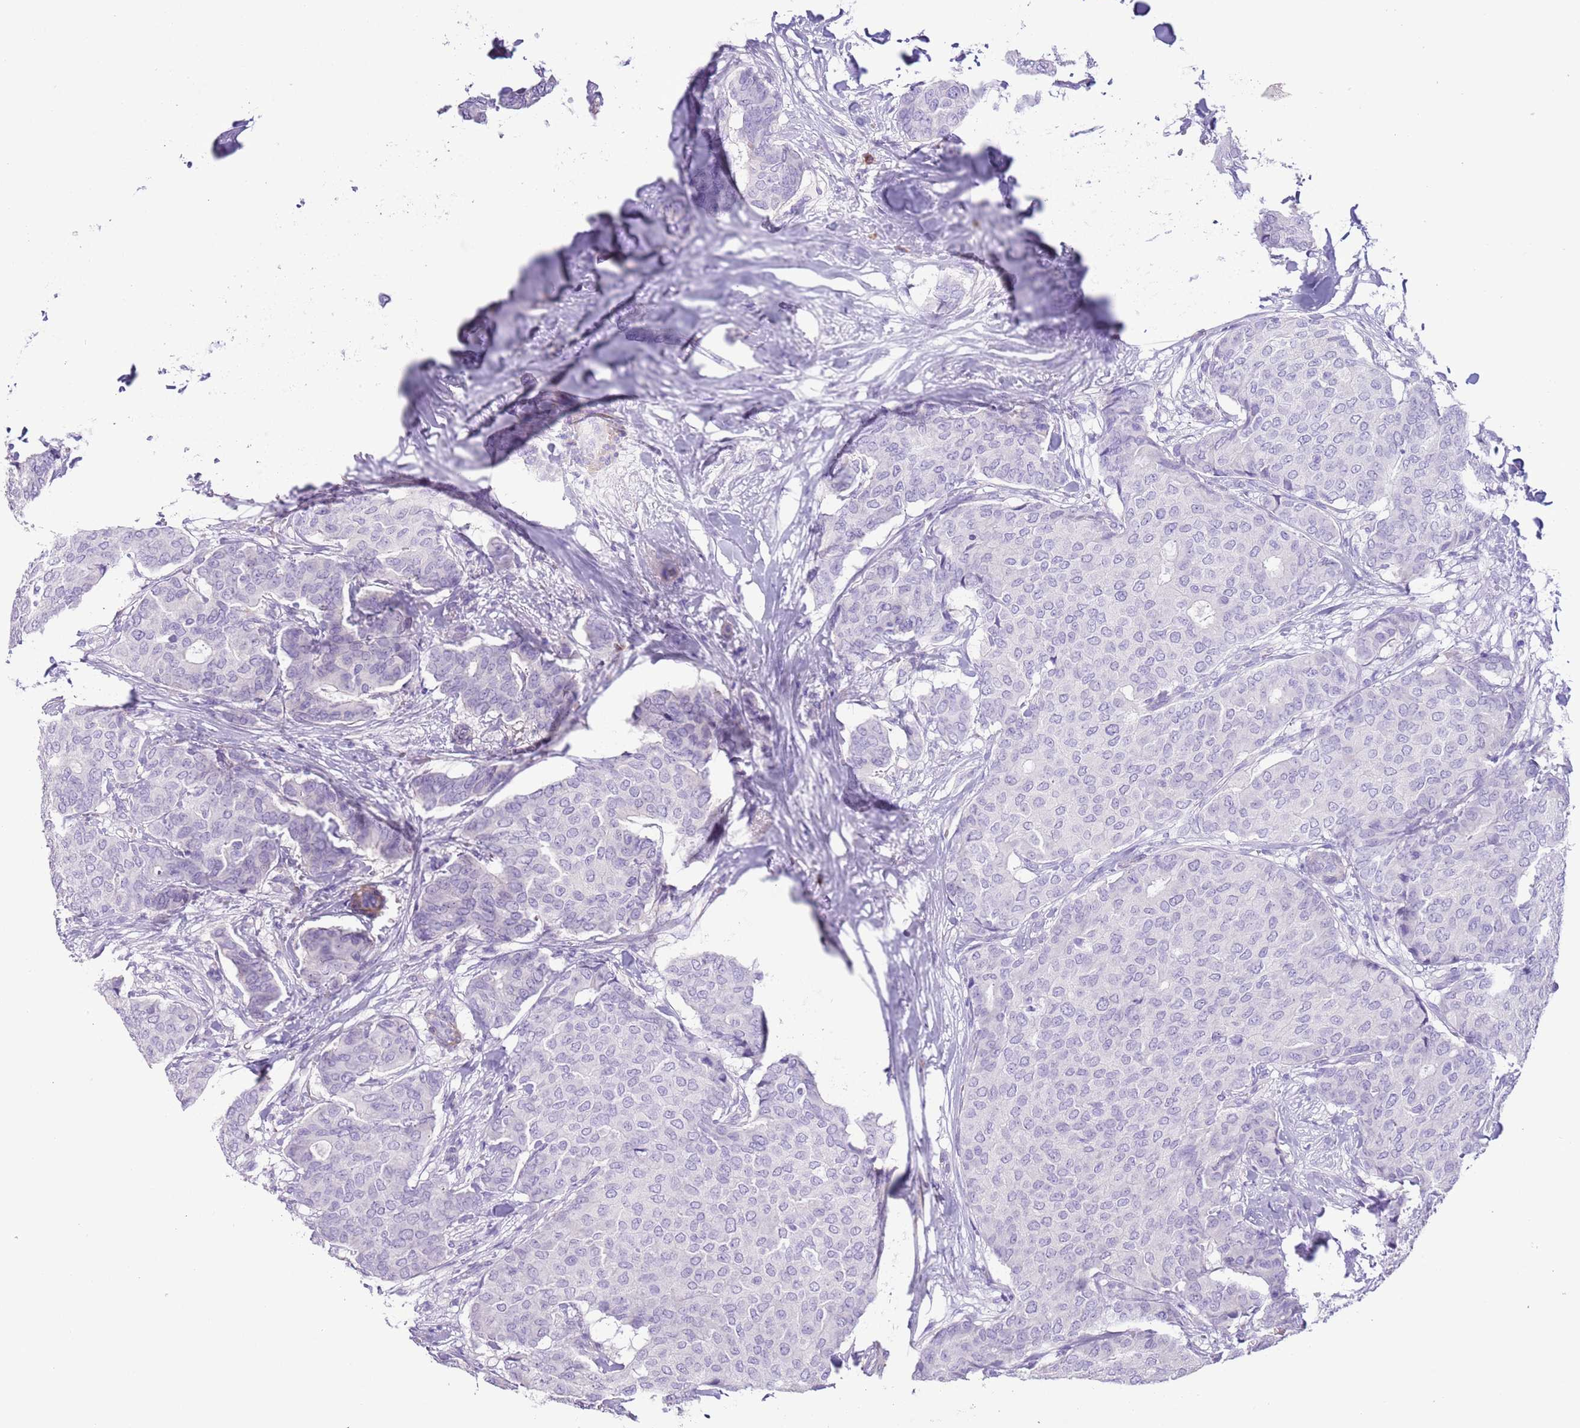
{"staining": {"intensity": "negative", "quantity": "none", "location": "none"}, "tissue": "breast cancer", "cell_type": "Tumor cells", "image_type": "cancer", "snomed": [{"axis": "morphology", "description": "Duct carcinoma"}, {"axis": "topography", "description": "Breast"}], "caption": "Immunohistochemistry (IHC) image of human breast infiltrating ductal carcinoma stained for a protein (brown), which shows no positivity in tumor cells. (DAB IHC, high magnification).", "gene": "SLC7A14", "patient": {"sex": "female", "age": 75}}